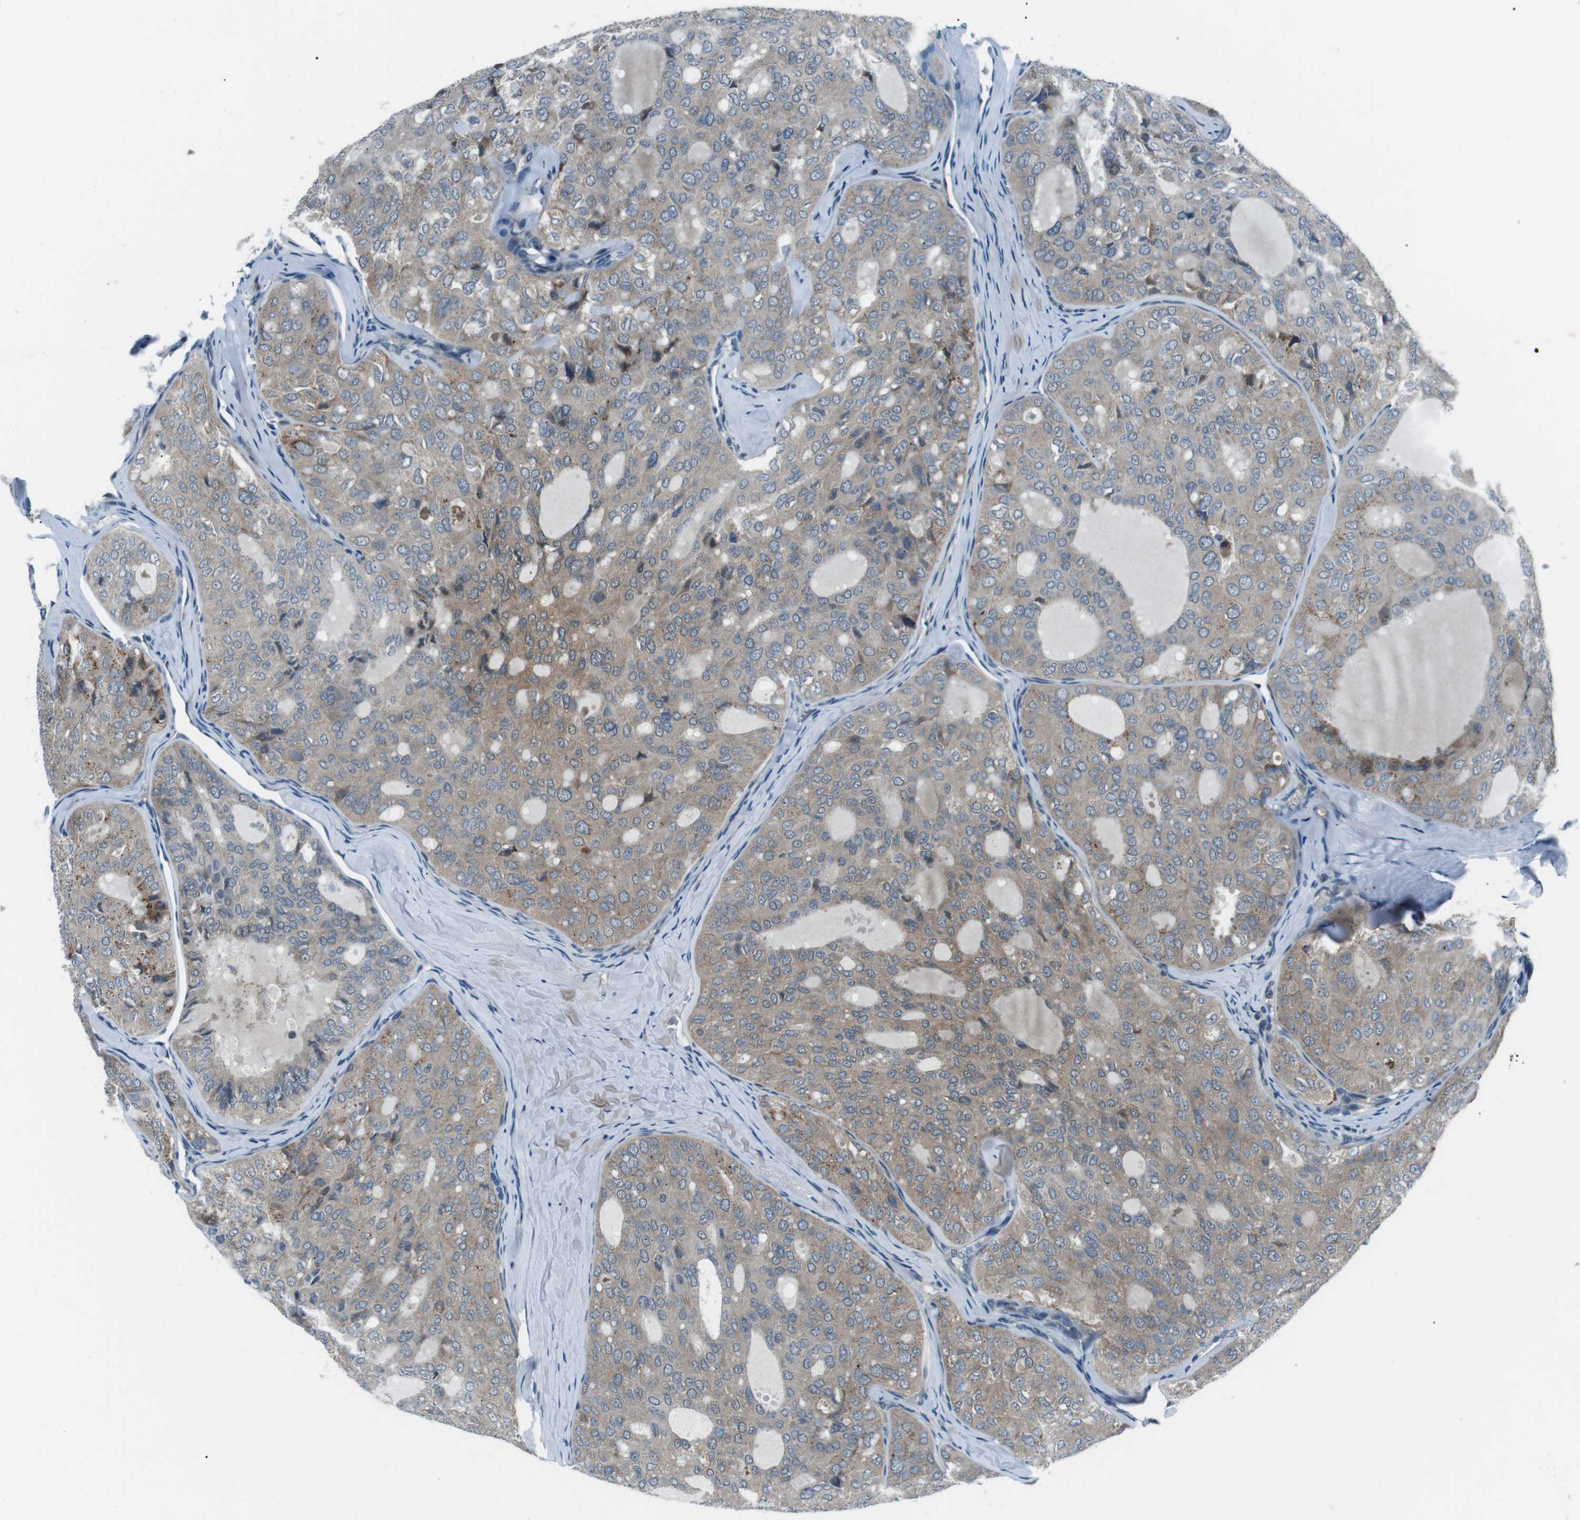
{"staining": {"intensity": "weak", "quantity": "25%-75%", "location": "cytoplasmic/membranous"}, "tissue": "thyroid cancer", "cell_type": "Tumor cells", "image_type": "cancer", "snomed": [{"axis": "morphology", "description": "Follicular adenoma carcinoma, NOS"}, {"axis": "topography", "description": "Thyroid gland"}], "caption": "A photomicrograph of thyroid cancer (follicular adenoma carcinoma) stained for a protein exhibits weak cytoplasmic/membranous brown staining in tumor cells. The staining was performed using DAB to visualize the protein expression in brown, while the nuclei were stained in blue with hematoxylin (Magnification: 20x).", "gene": "LRIG2", "patient": {"sex": "male", "age": 75}}